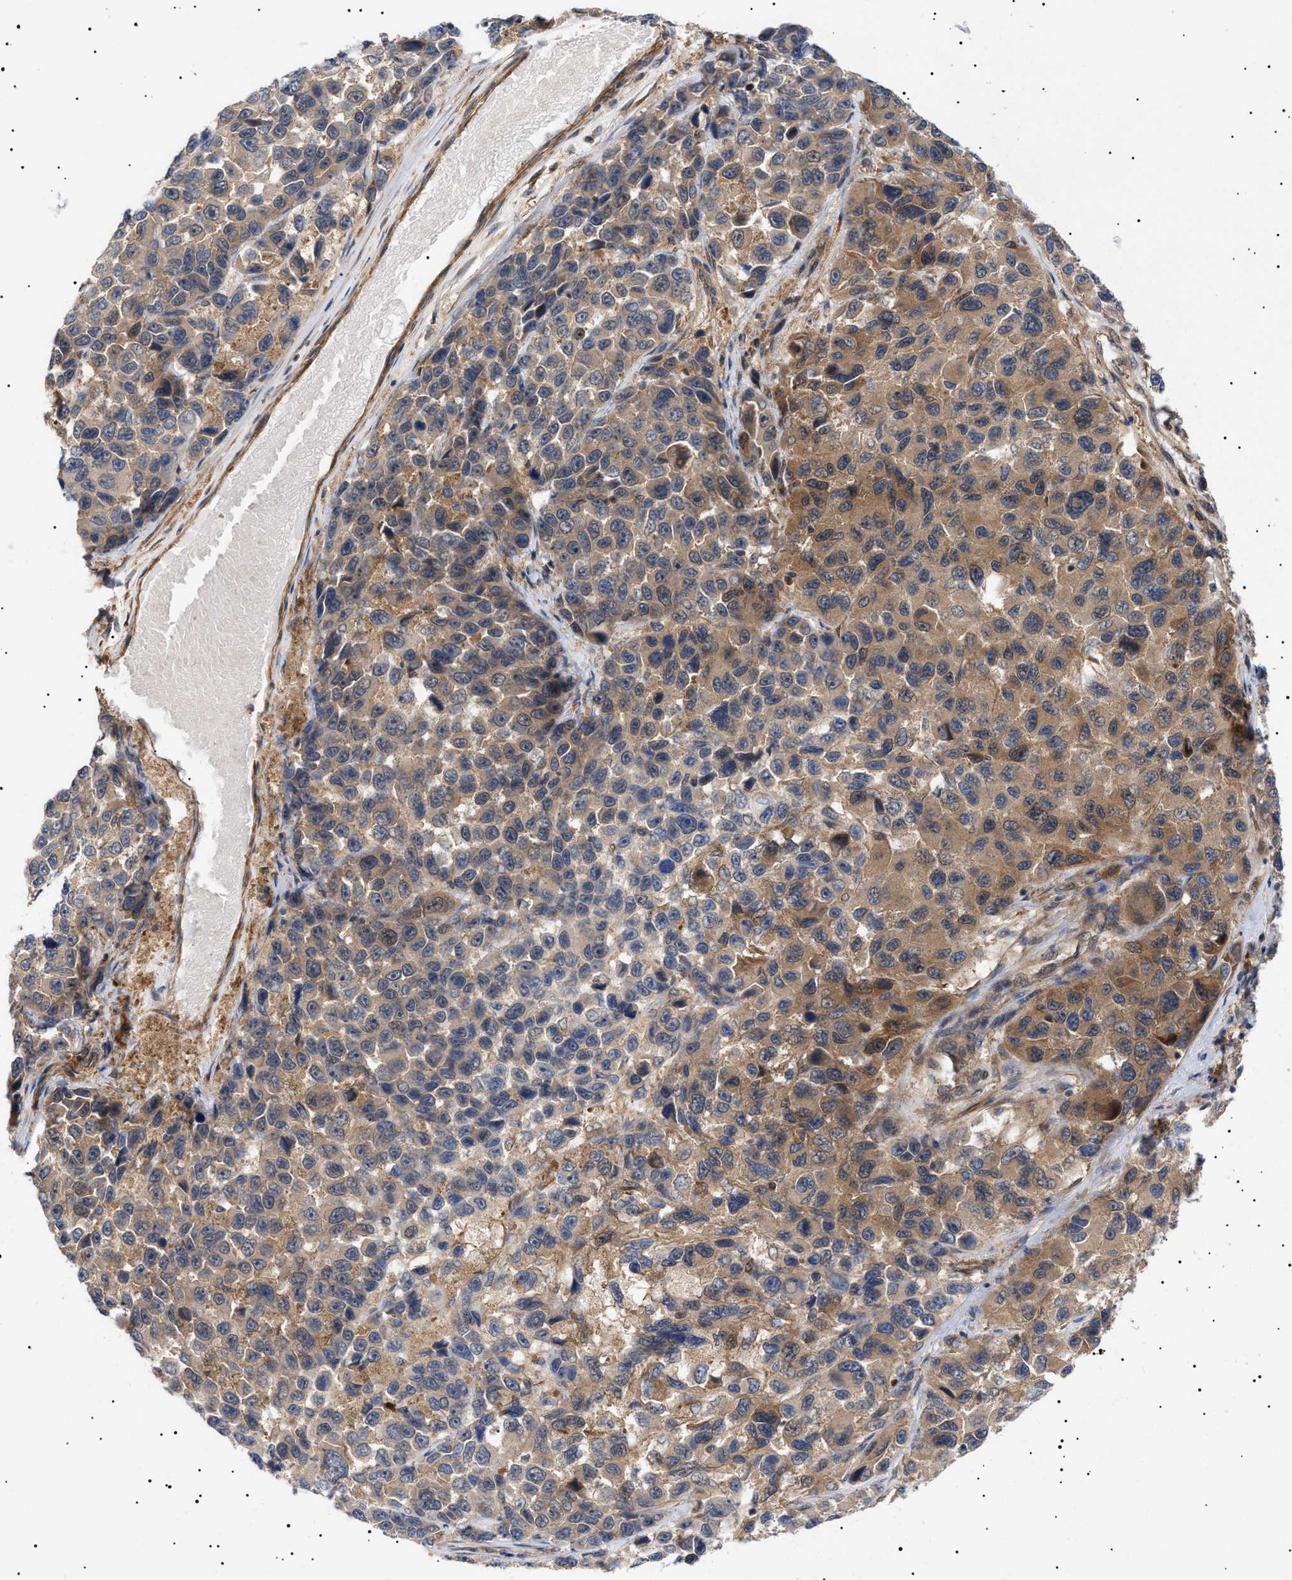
{"staining": {"intensity": "moderate", "quantity": "25%-75%", "location": "cytoplasmic/membranous"}, "tissue": "melanoma", "cell_type": "Tumor cells", "image_type": "cancer", "snomed": [{"axis": "morphology", "description": "Malignant melanoma, NOS"}, {"axis": "topography", "description": "Skin"}], "caption": "Tumor cells exhibit medium levels of moderate cytoplasmic/membranous expression in about 25%-75% of cells in human malignant melanoma. (brown staining indicates protein expression, while blue staining denotes nuclei).", "gene": "NPLOC4", "patient": {"sex": "male", "age": 53}}